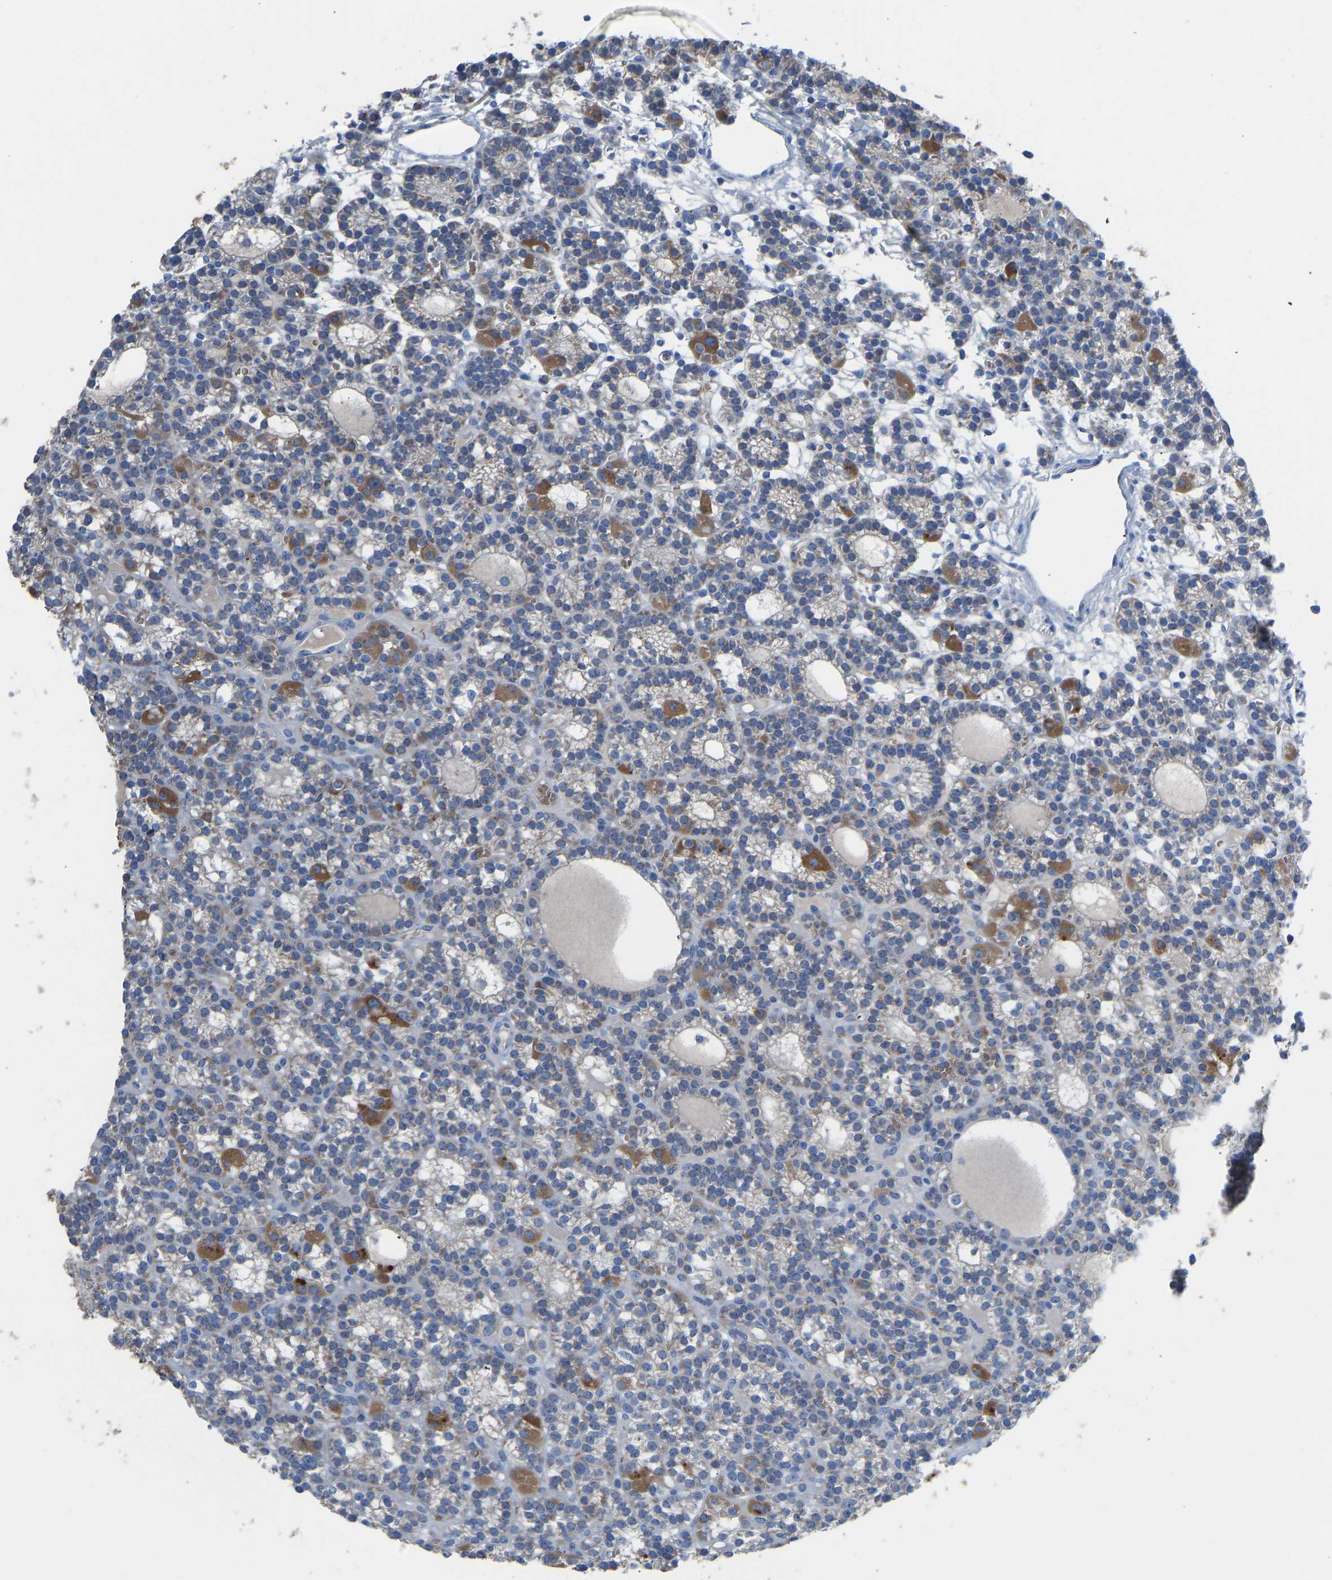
{"staining": {"intensity": "moderate", "quantity": "25%-75%", "location": "cytoplasmic/membranous"}, "tissue": "parathyroid gland", "cell_type": "Glandular cells", "image_type": "normal", "snomed": [{"axis": "morphology", "description": "Normal tissue, NOS"}, {"axis": "morphology", "description": "Adenoma, NOS"}, {"axis": "topography", "description": "Parathyroid gland"}], "caption": "Parathyroid gland stained with immunohistochemistry displays moderate cytoplasmic/membranous staining in about 25%-75% of glandular cells.", "gene": "PIGS", "patient": {"sex": "female", "age": 58}}